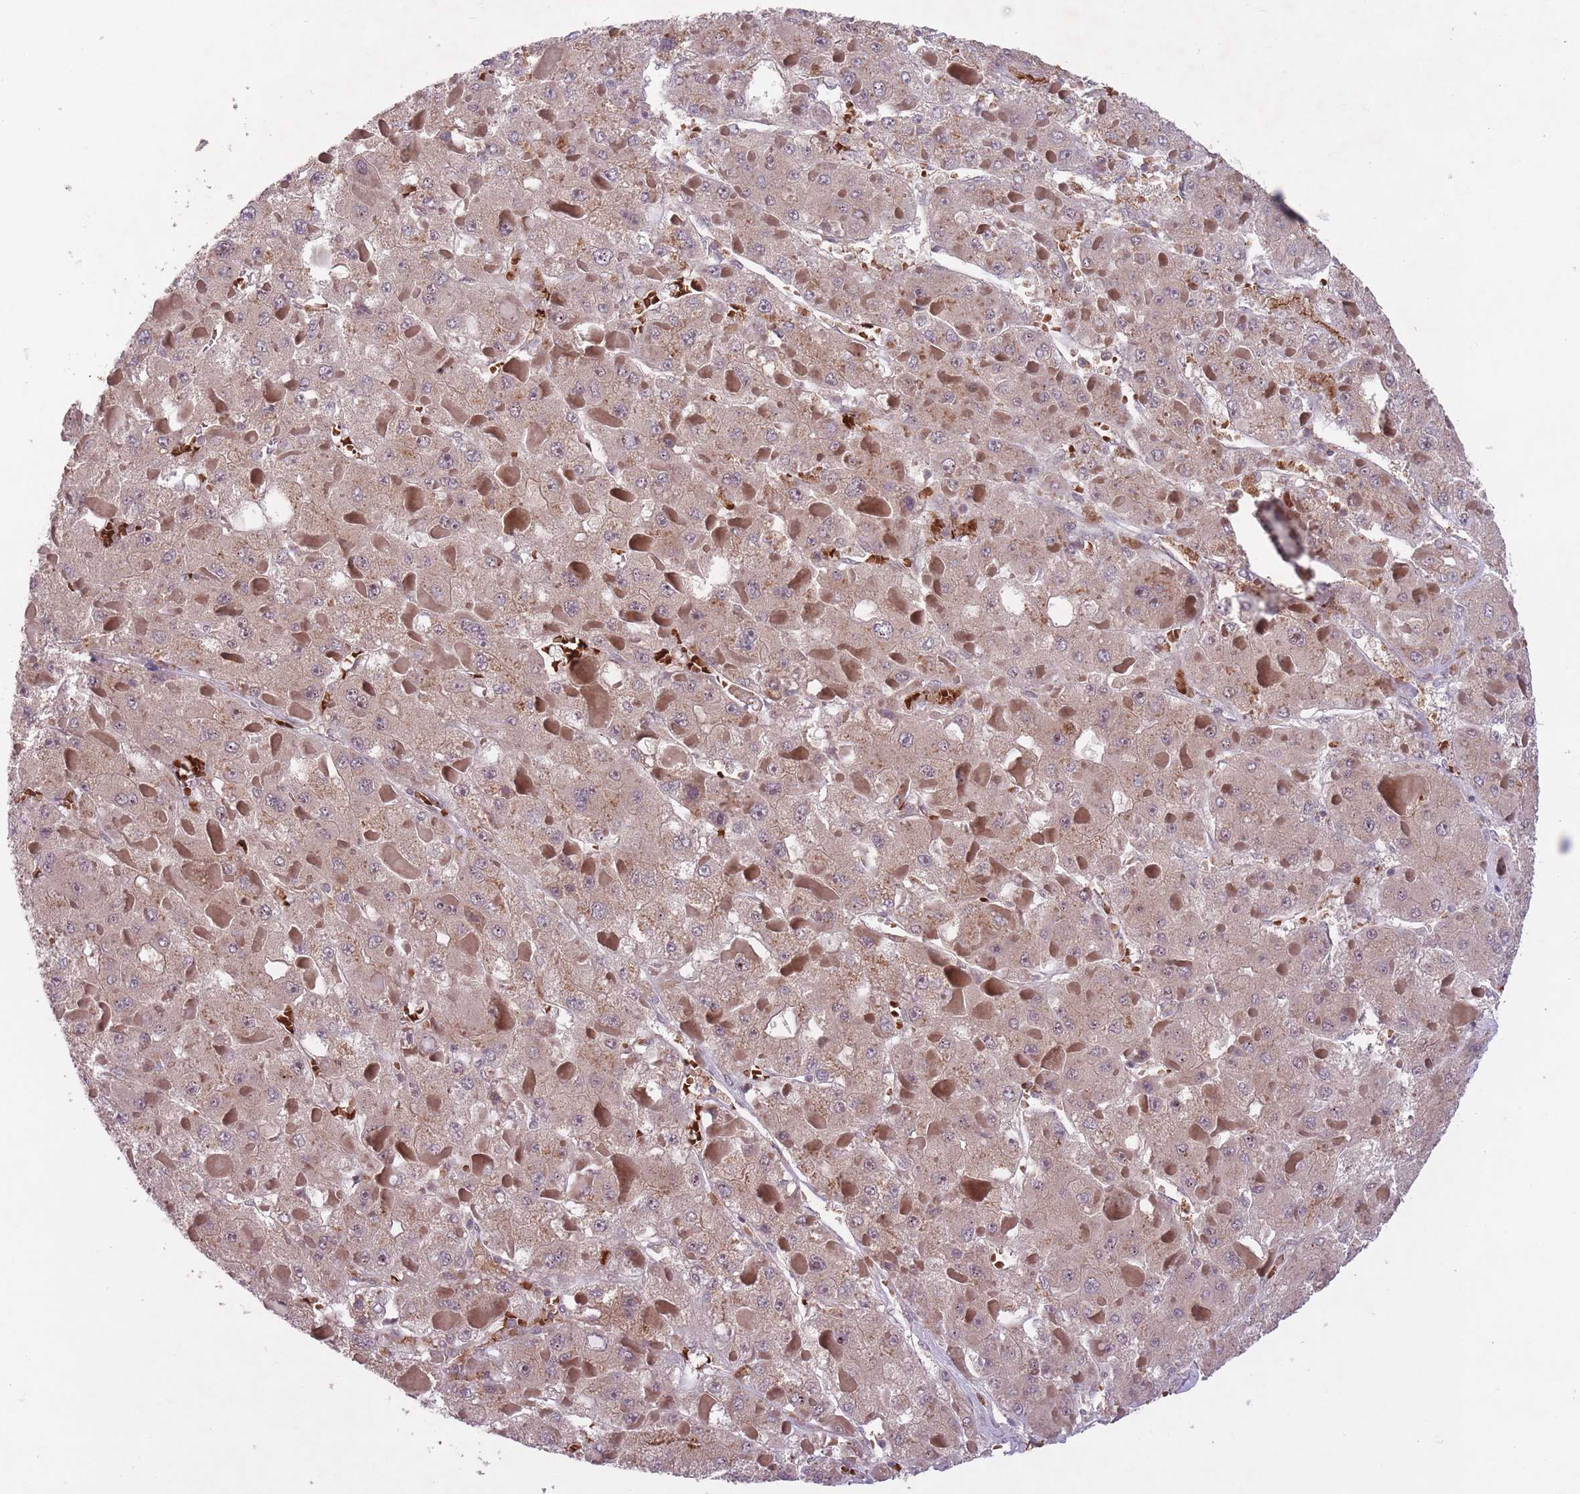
{"staining": {"intensity": "weak", "quantity": ">75%", "location": "cytoplasmic/membranous"}, "tissue": "liver cancer", "cell_type": "Tumor cells", "image_type": "cancer", "snomed": [{"axis": "morphology", "description": "Carcinoma, Hepatocellular, NOS"}, {"axis": "topography", "description": "Liver"}], "caption": "DAB (3,3'-diaminobenzidine) immunohistochemical staining of liver cancer displays weak cytoplasmic/membranous protein positivity in about >75% of tumor cells.", "gene": "SECTM1", "patient": {"sex": "female", "age": 73}}